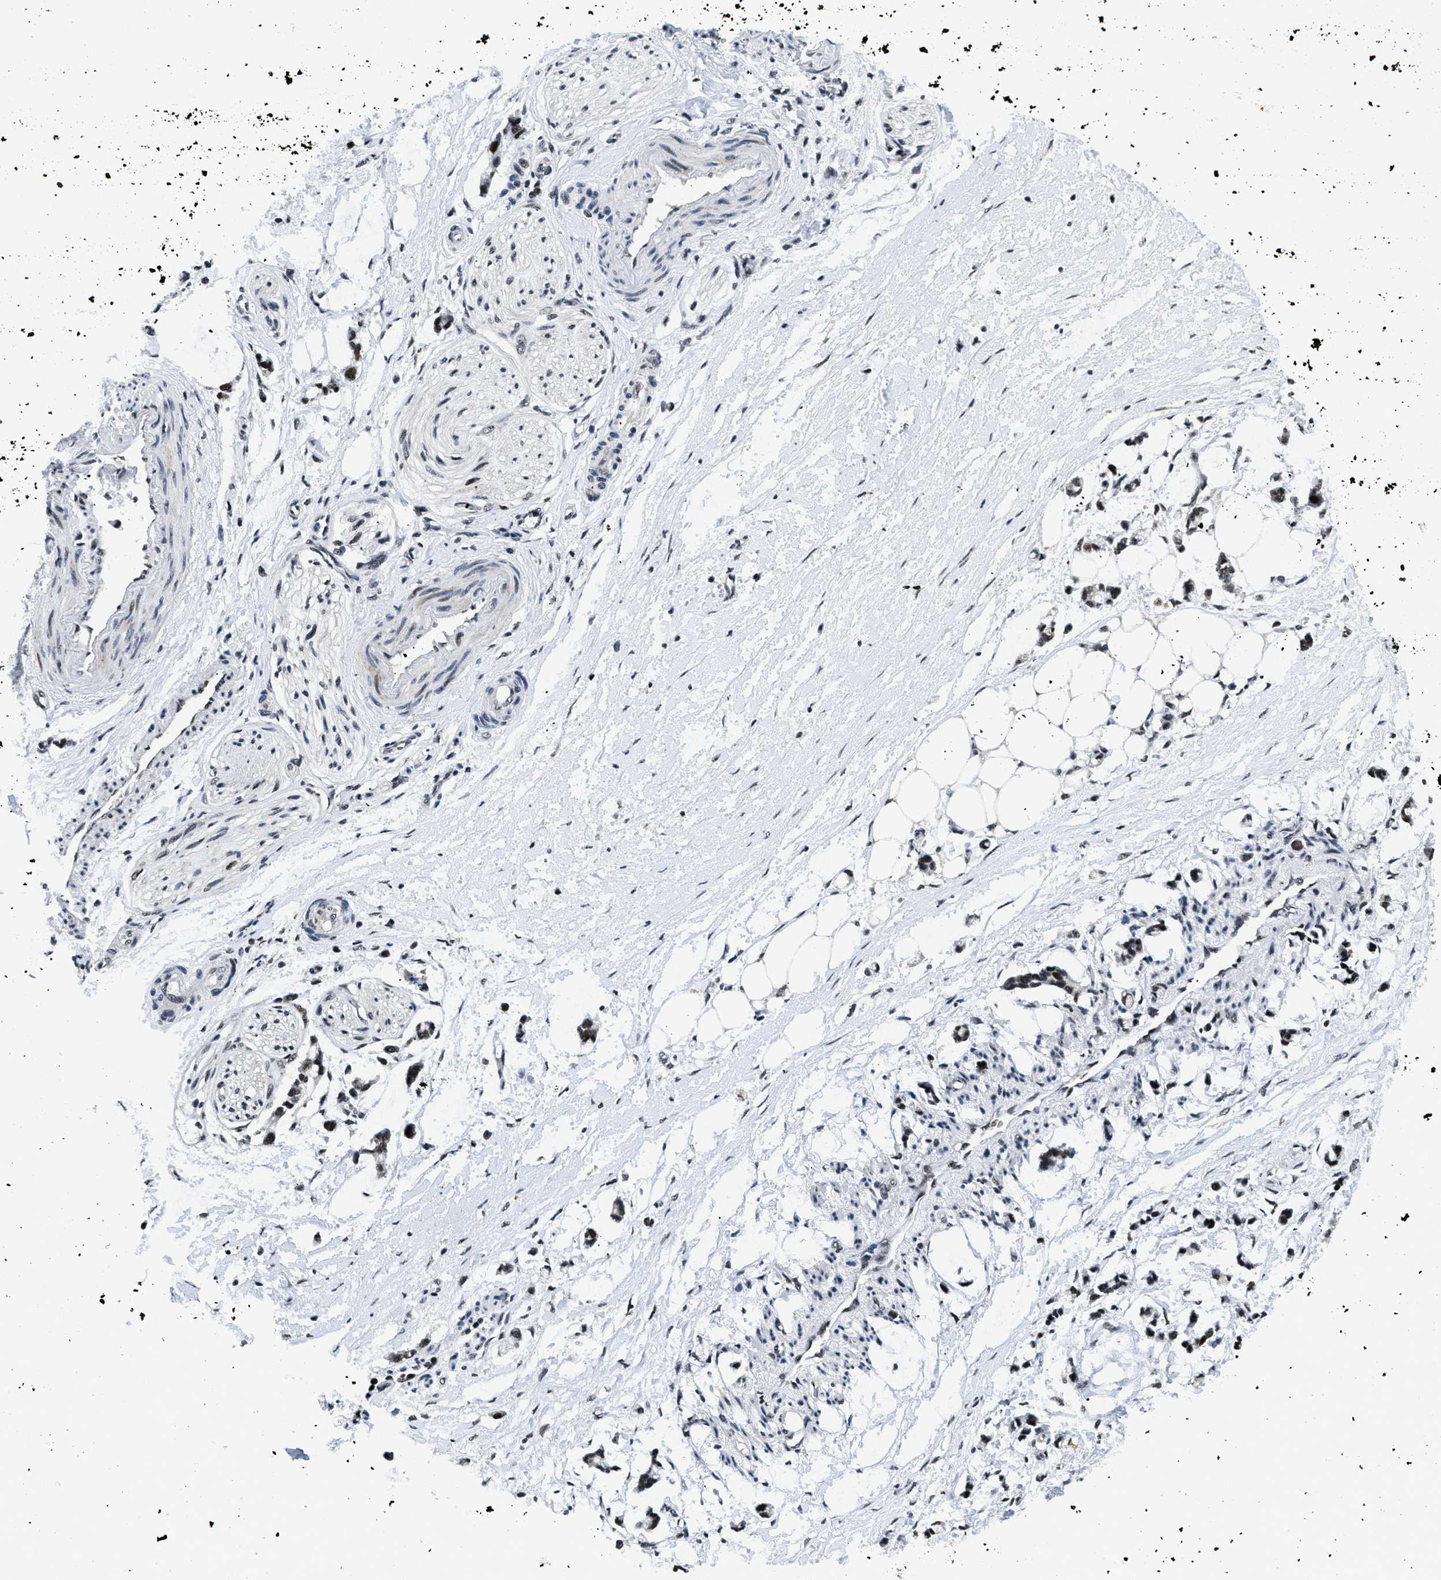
{"staining": {"intensity": "moderate", "quantity": "25%-75%", "location": "nuclear"}, "tissue": "adipose tissue", "cell_type": "Adipocytes", "image_type": "normal", "snomed": [{"axis": "morphology", "description": "Normal tissue, NOS"}, {"axis": "morphology", "description": "Adenocarcinoma, NOS"}, {"axis": "topography", "description": "Colon"}, {"axis": "topography", "description": "Peripheral nerve tissue"}], "caption": "The immunohistochemical stain shows moderate nuclear expression in adipocytes of unremarkable adipose tissue. The protein is shown in brown color, while the nuclei are stained blue.", "gene": "SMARCB1", "patient": {"sex": "male", "age": 14}}